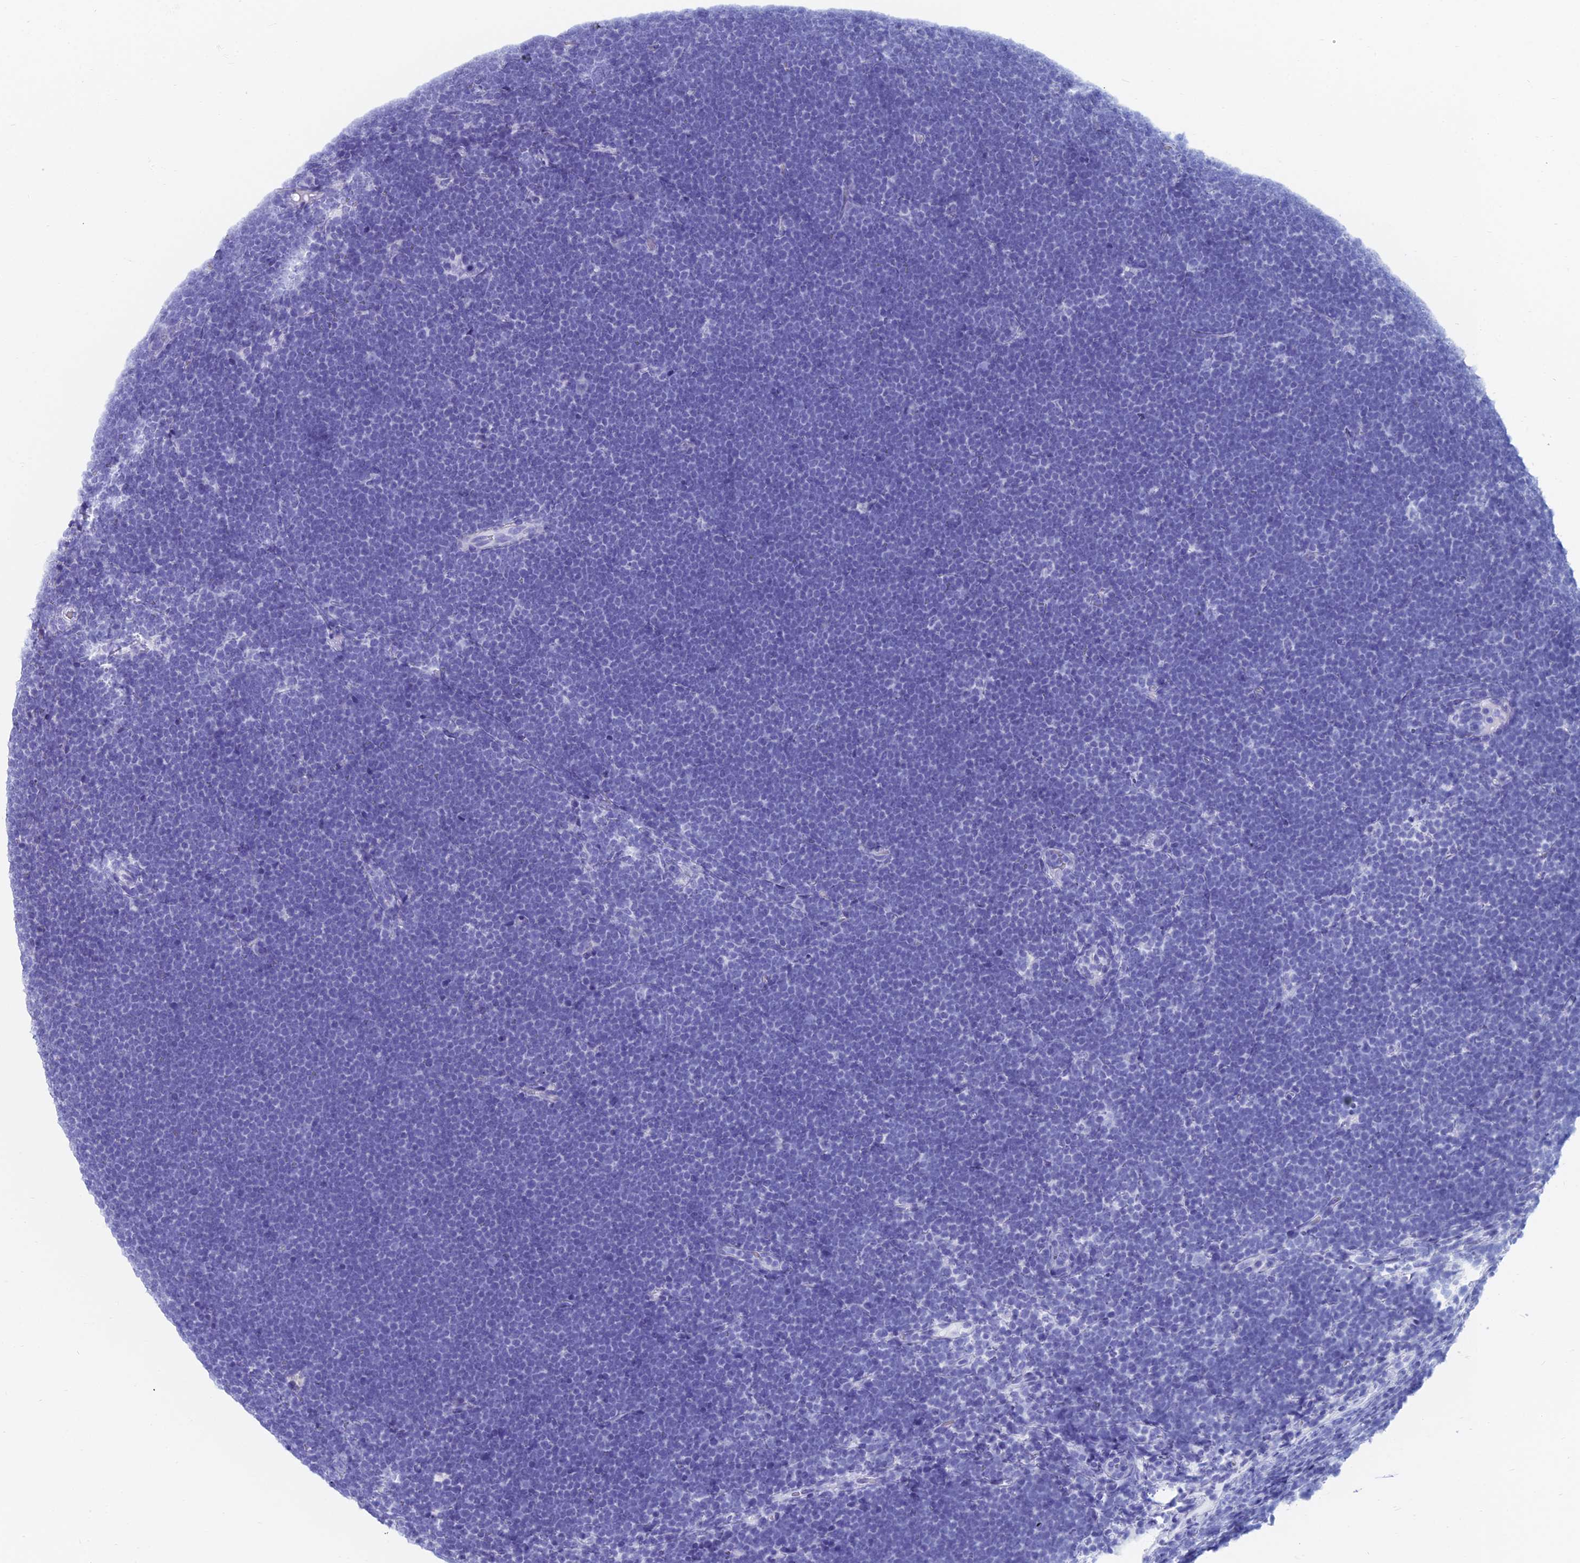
{"staining": {"intensity": "negative", "quantity": "none", "location": "none"}, "tissue": "lymphoma", "cell_type": "Tumor cells", "image_type": "cancer", "snomed": [{"axis": "morphology", "description": "Malignant lymphoma, non-Hodgkin's type, High grade"}, {"axis": "topography", "description": "Lymph node"}], "caption": "The immunohistochemistry micrograph has no significant staining in tumor cells of malignant lymphoma, non-Hodgkin's type (high-grade) tissue. (IHC, brightfield microscopy, high magnification).", "gene": "CAPS", "patient": {"sex": "male", "age": 13}}